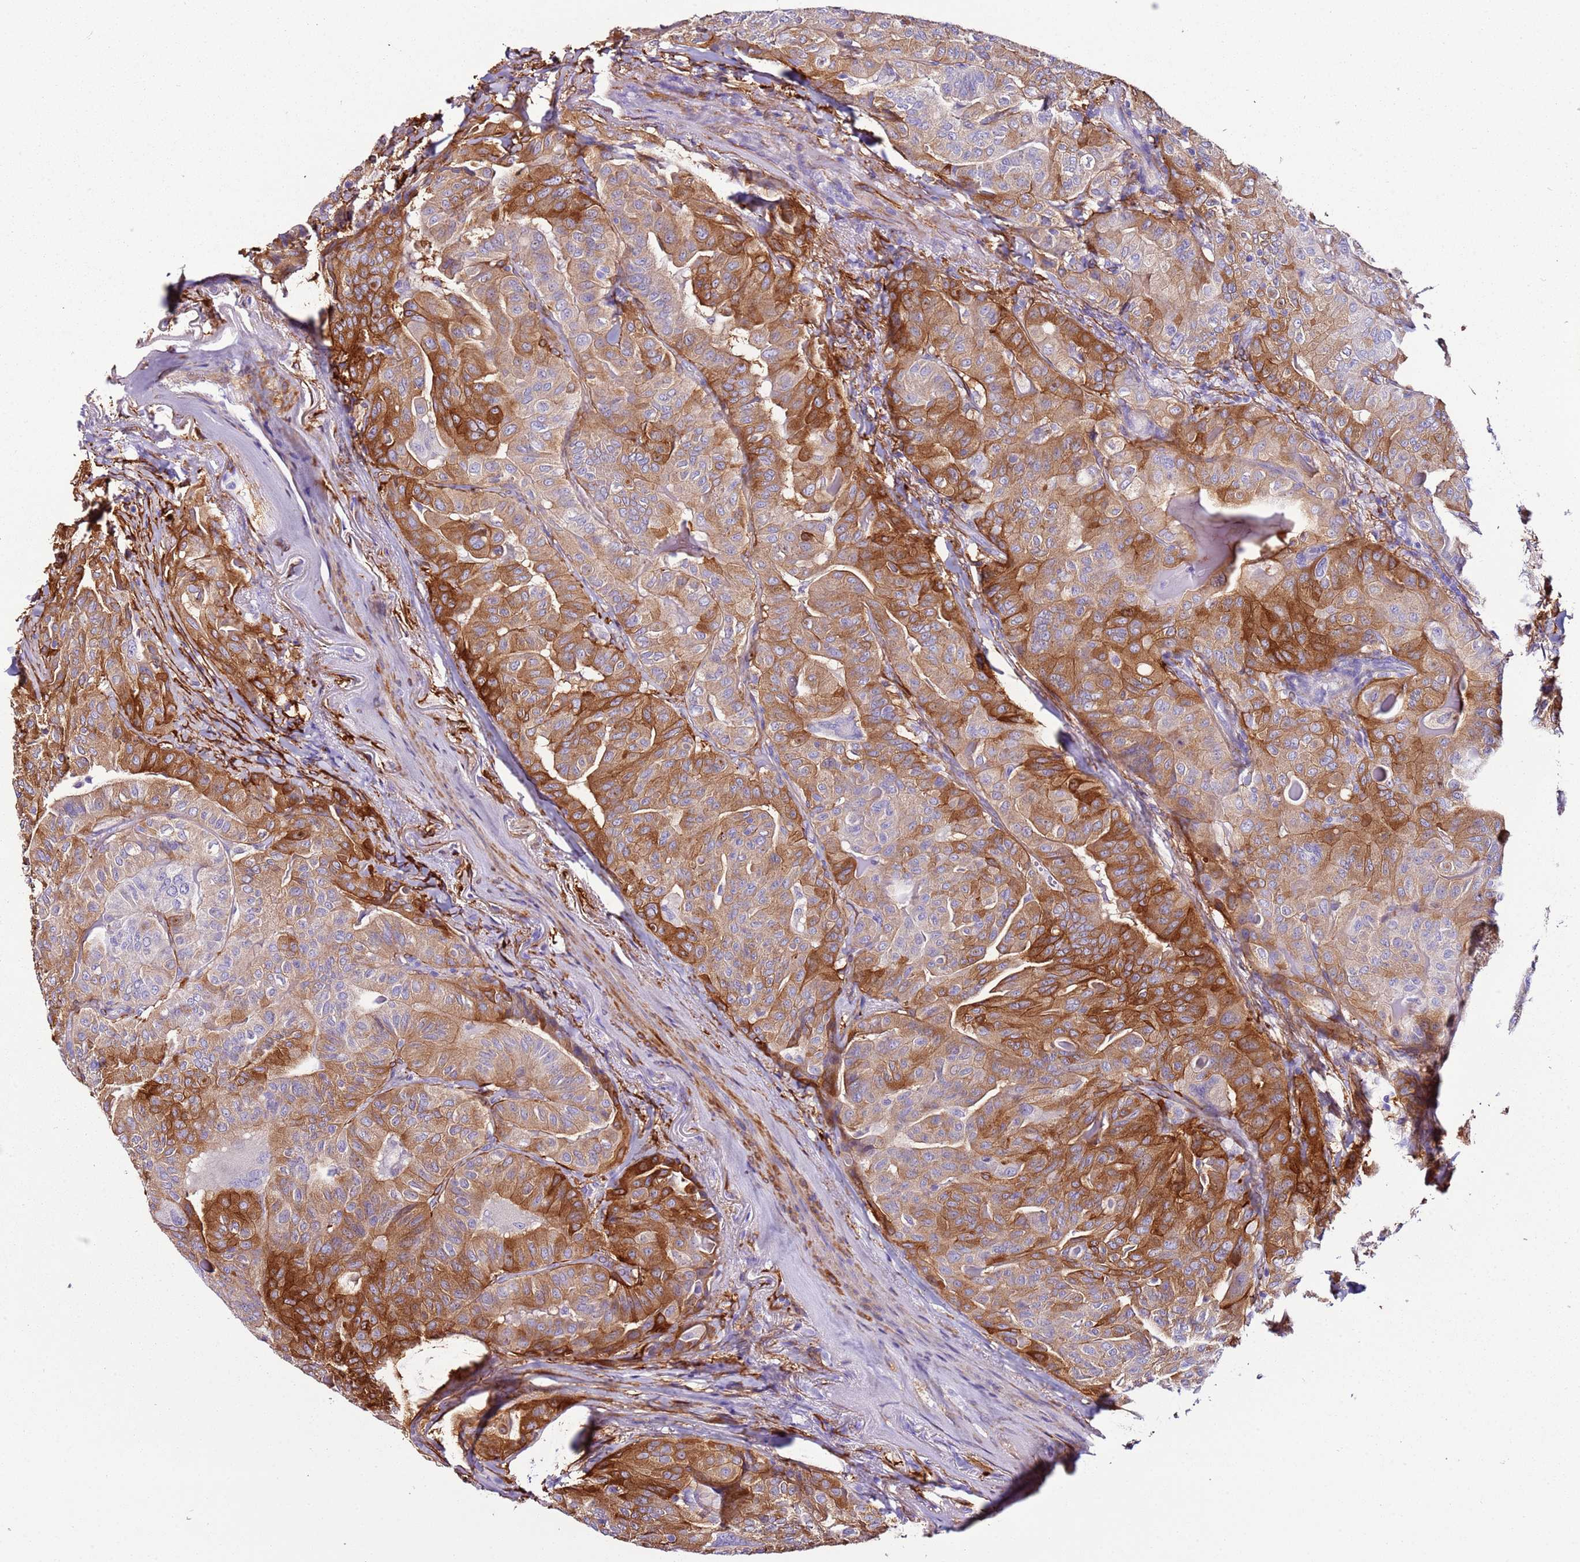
{"staining": {"intensity": "moderate", "quantity": "25%-75%", "location": "cytoplasmic/membranous"}, "tissue": "thyroid cancer", "cell_type": "Tumor cells", "image_type": "cancer", "snomed": [{"axis": "morphology", "description": "Papillary adenocarcinoma, NOS"}, {"axis": "topography", "description": "Thyroid gland"}], "caption": "Brown immunohistochemical staining in human thyroid papillary adenocarcinoma exhibits moderate cytoplasmic/membranous positivity in approximately 25%-75% of tumor cells.", "gene": "FAM174C", "patient": {"sex": "female", "age": 68}}